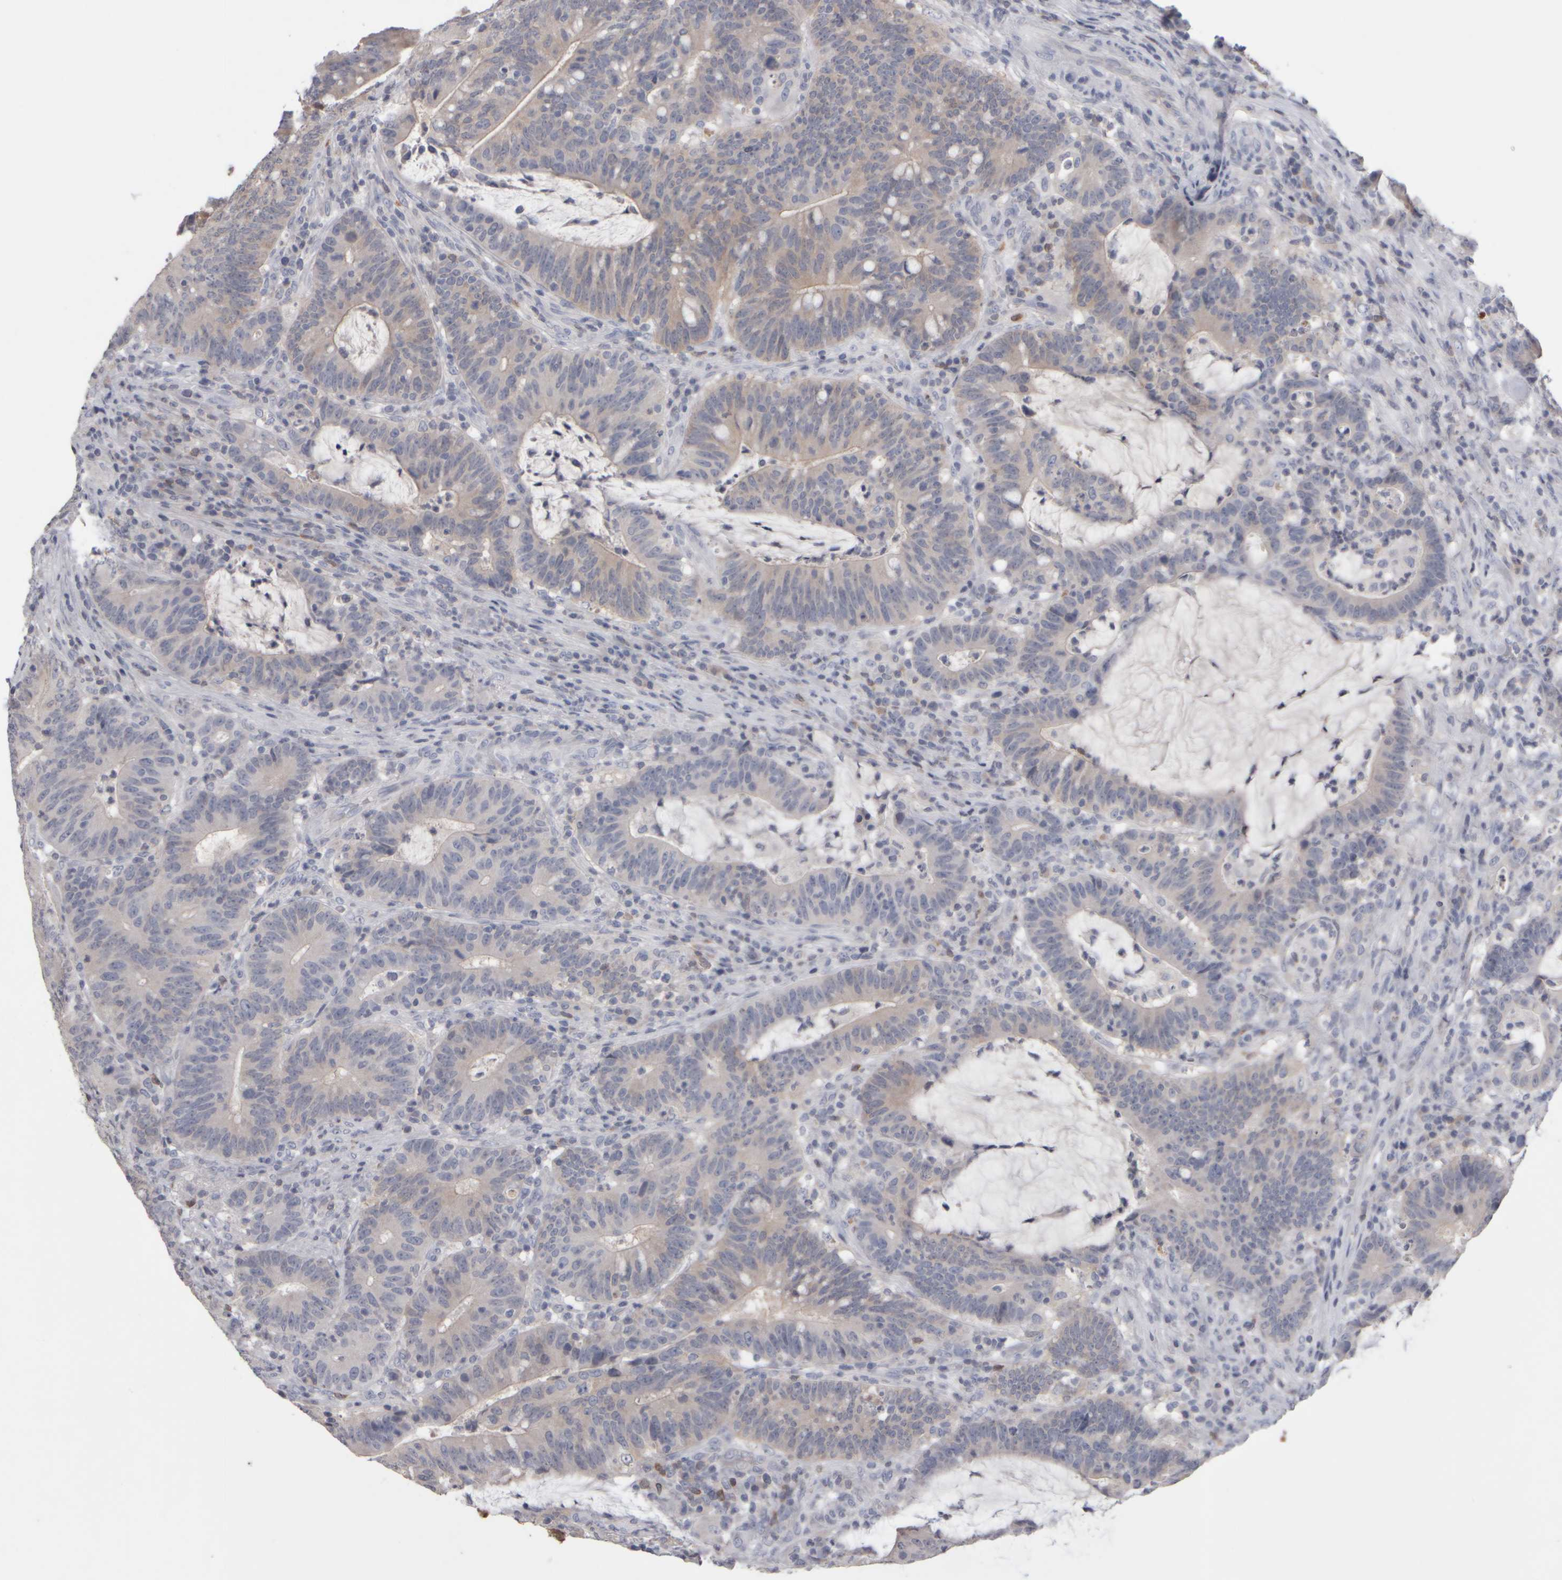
{"staining": {"intensity": "weak", "quantity": "25%-75%", "location": "cytoplasmic/membranous"}, "tissue": "colorectal cancer", "cell_type": "Tumor cells", "image_type": "cancer", "snomed": [{"axis": "morphology", "description": "Adenocarcinoma, NOS"}, {"axis": "topography", "description": "Colon"}], "caption": "Immunohistochemistry (IHC) photomicrograph of neoplastic tissue: colorectal cancer (adenocarcinoma) stained using IHC exhibits low levels of weak protein expression localized specifically in the cytoplasmic/membranous of tumor cells, appearing as a cytoplasmic/membranous brown color.", "gene": "EPHX2", "patient": {"sex": "female", "age": 66}}